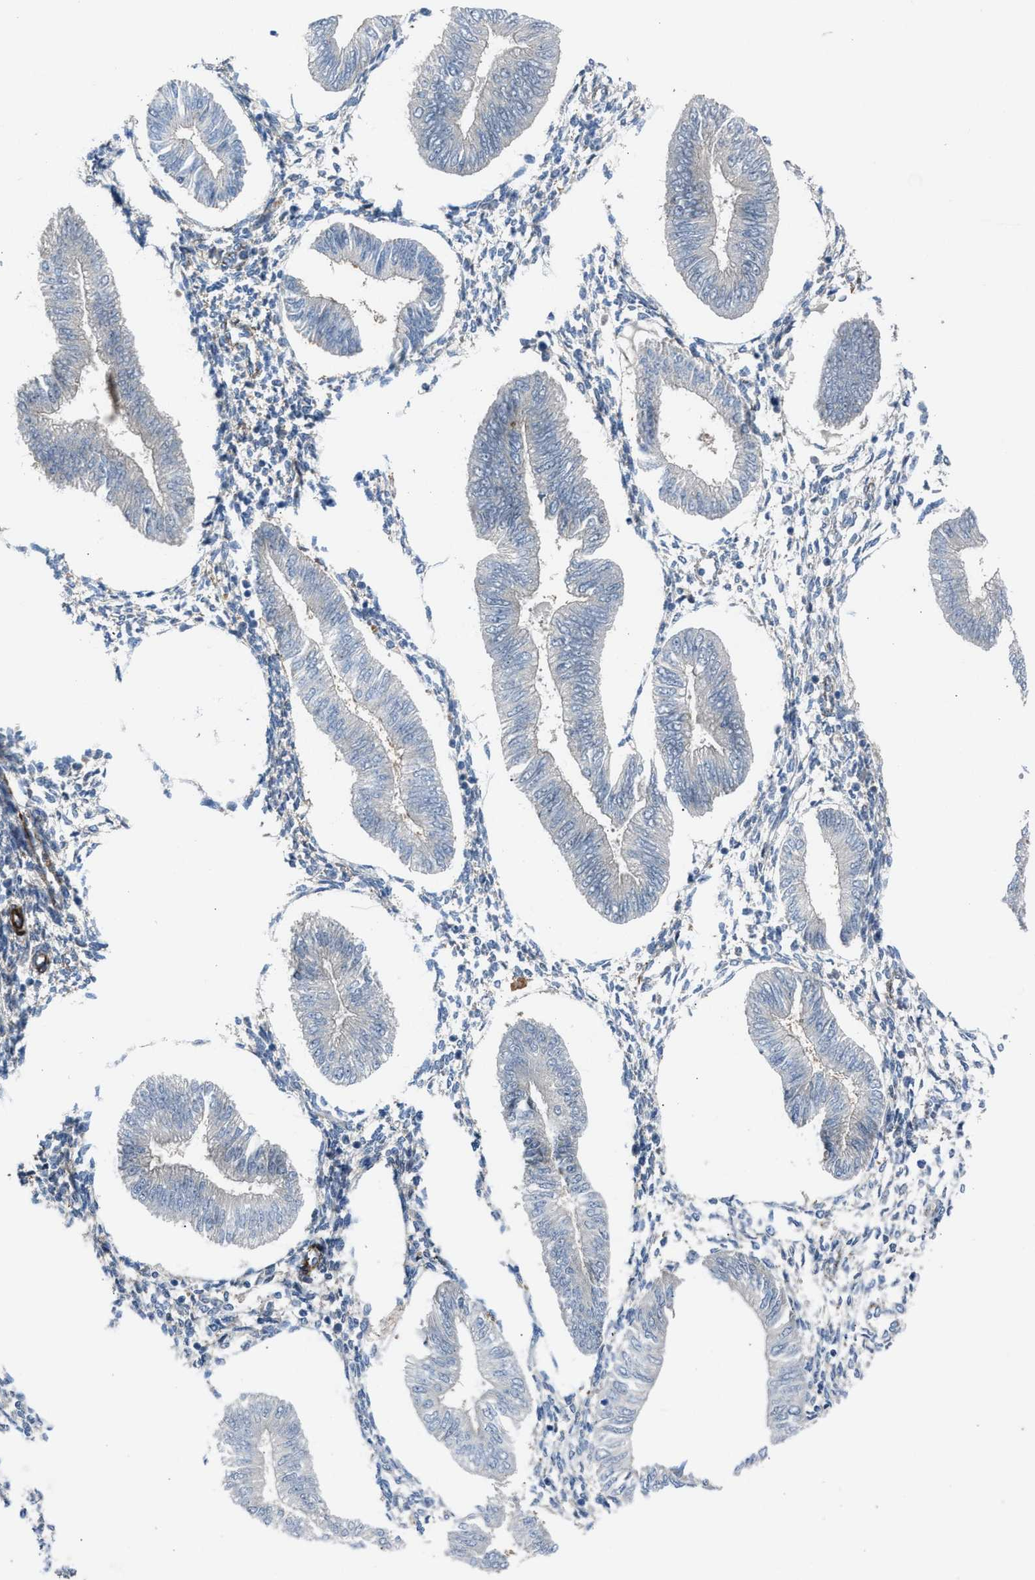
{"staining": {"intensity": "weak", "quantity": "<25%", "location": "cytoplasmic/membranous"}, "tissue": "endometrium", "cell_type": "Cells in endometrial stroma", "image_type": "normal", "snomed": [{"axis": "morphology", "description": "Normal tissue, NOS"}, {"axis": "topography", "description": "Endometrium"}], "caption": "An image of endometrium stained for a protein shows no brown staining in cells in endometrial stroma. (Stains: DAB immunohistochemistry (IHC) with hematoxylin counter stain, Microscopy: brightfield microscopy at high magnification).", "gene": "NQO2", "patient": {"sex": "female", "age": 50}}